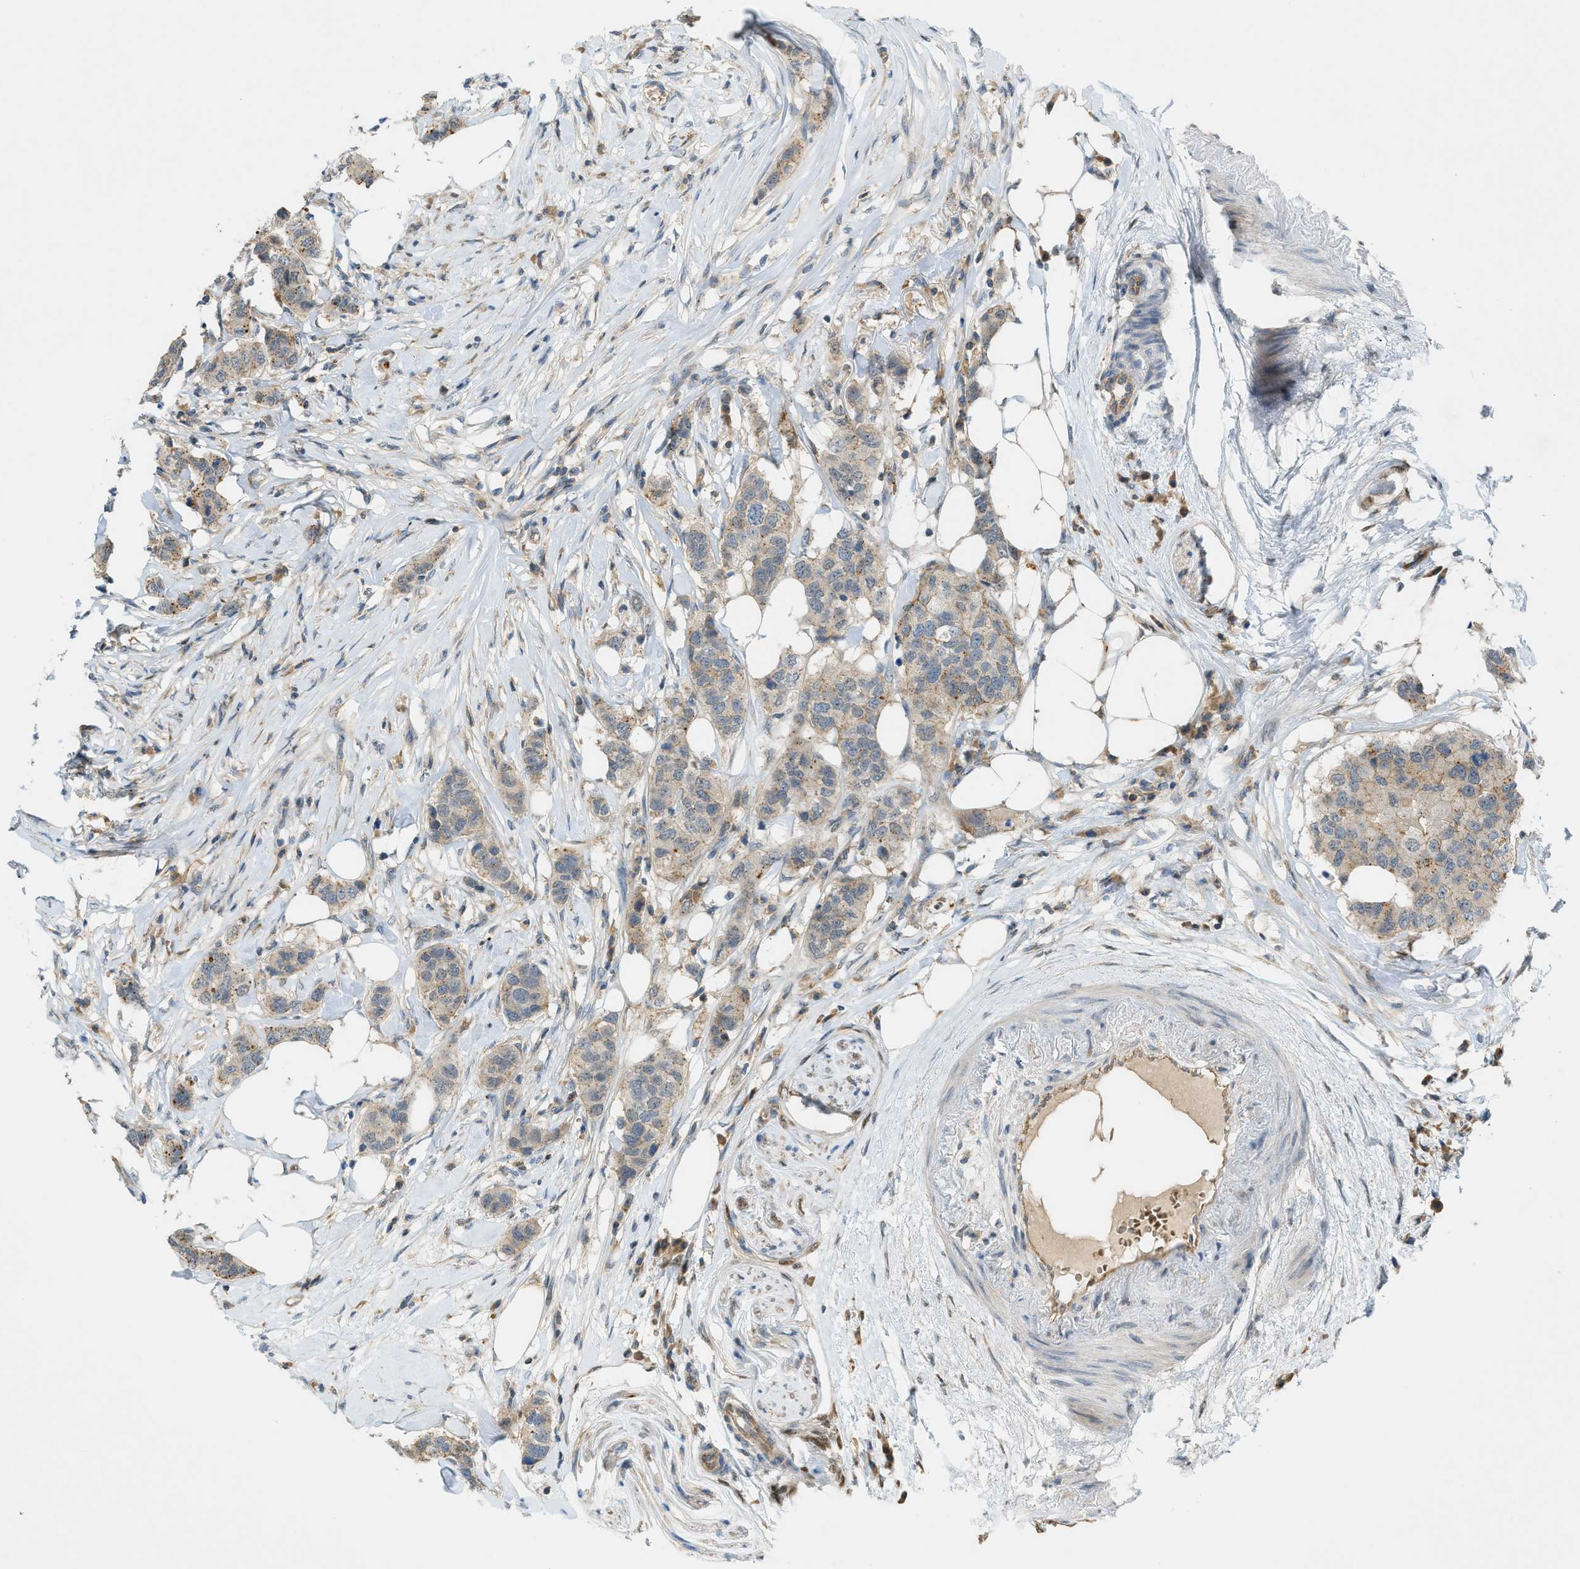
{"staining": {"intensity": "weak", "quantity": ">75%", "location": "cytoplasmic/membranous"}, "tissue": "breast cancer", "cell_type": "Tumor cells", "image_type": "cancer", "snomed": [{"axis": "morphology", "description": "Duct carcinoma"}, {"axis": "topography", "description": "Breast"}], "caption": "About >75% of tumor cells in human breast cancer display weak cytoplasmic/membranous protein staining as visualized by brown immunohistochemical staining.", "gene": "GRK6", "patient": {"sex": "female", "age": 50}}